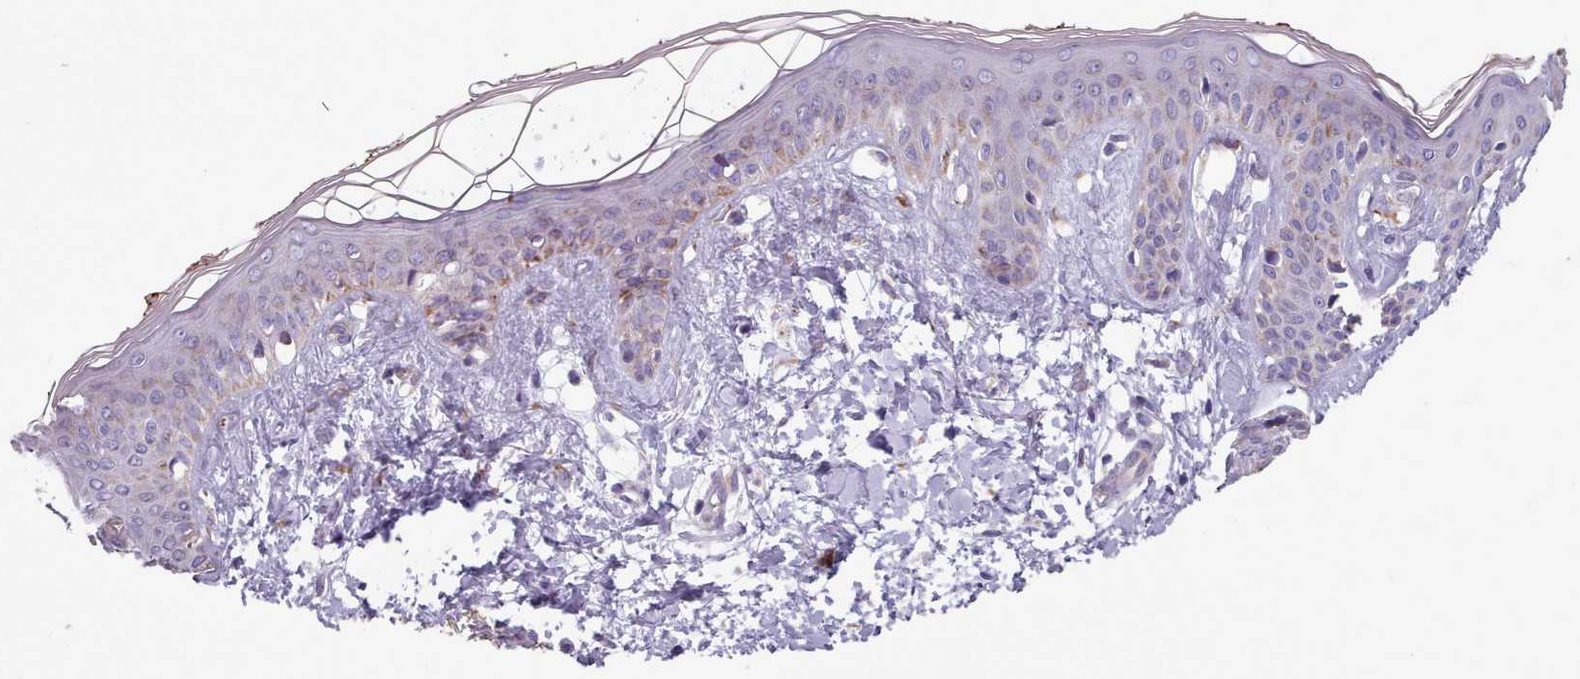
{"staining": {"intensity": "strong", "quantity": ">75%", "location": "cytoplasmic/membranous"}, "tissue": "skin", "cell_type": "Fibroblasts", "image_type": "normal", "snomed": [{"axis": "morphology", "description": "Normal tissue, NOS"}, {"axis": "topography", "description": "Skin"}], "caption": "The image exhibits immunohistochemical staining of unremarkable skin. There is strong cytoplasmic/membranous positivity is seen in about >75% of fibroblasts.", "gene": "FKBP10", "patient": {"sex": "female", "age": 34}}